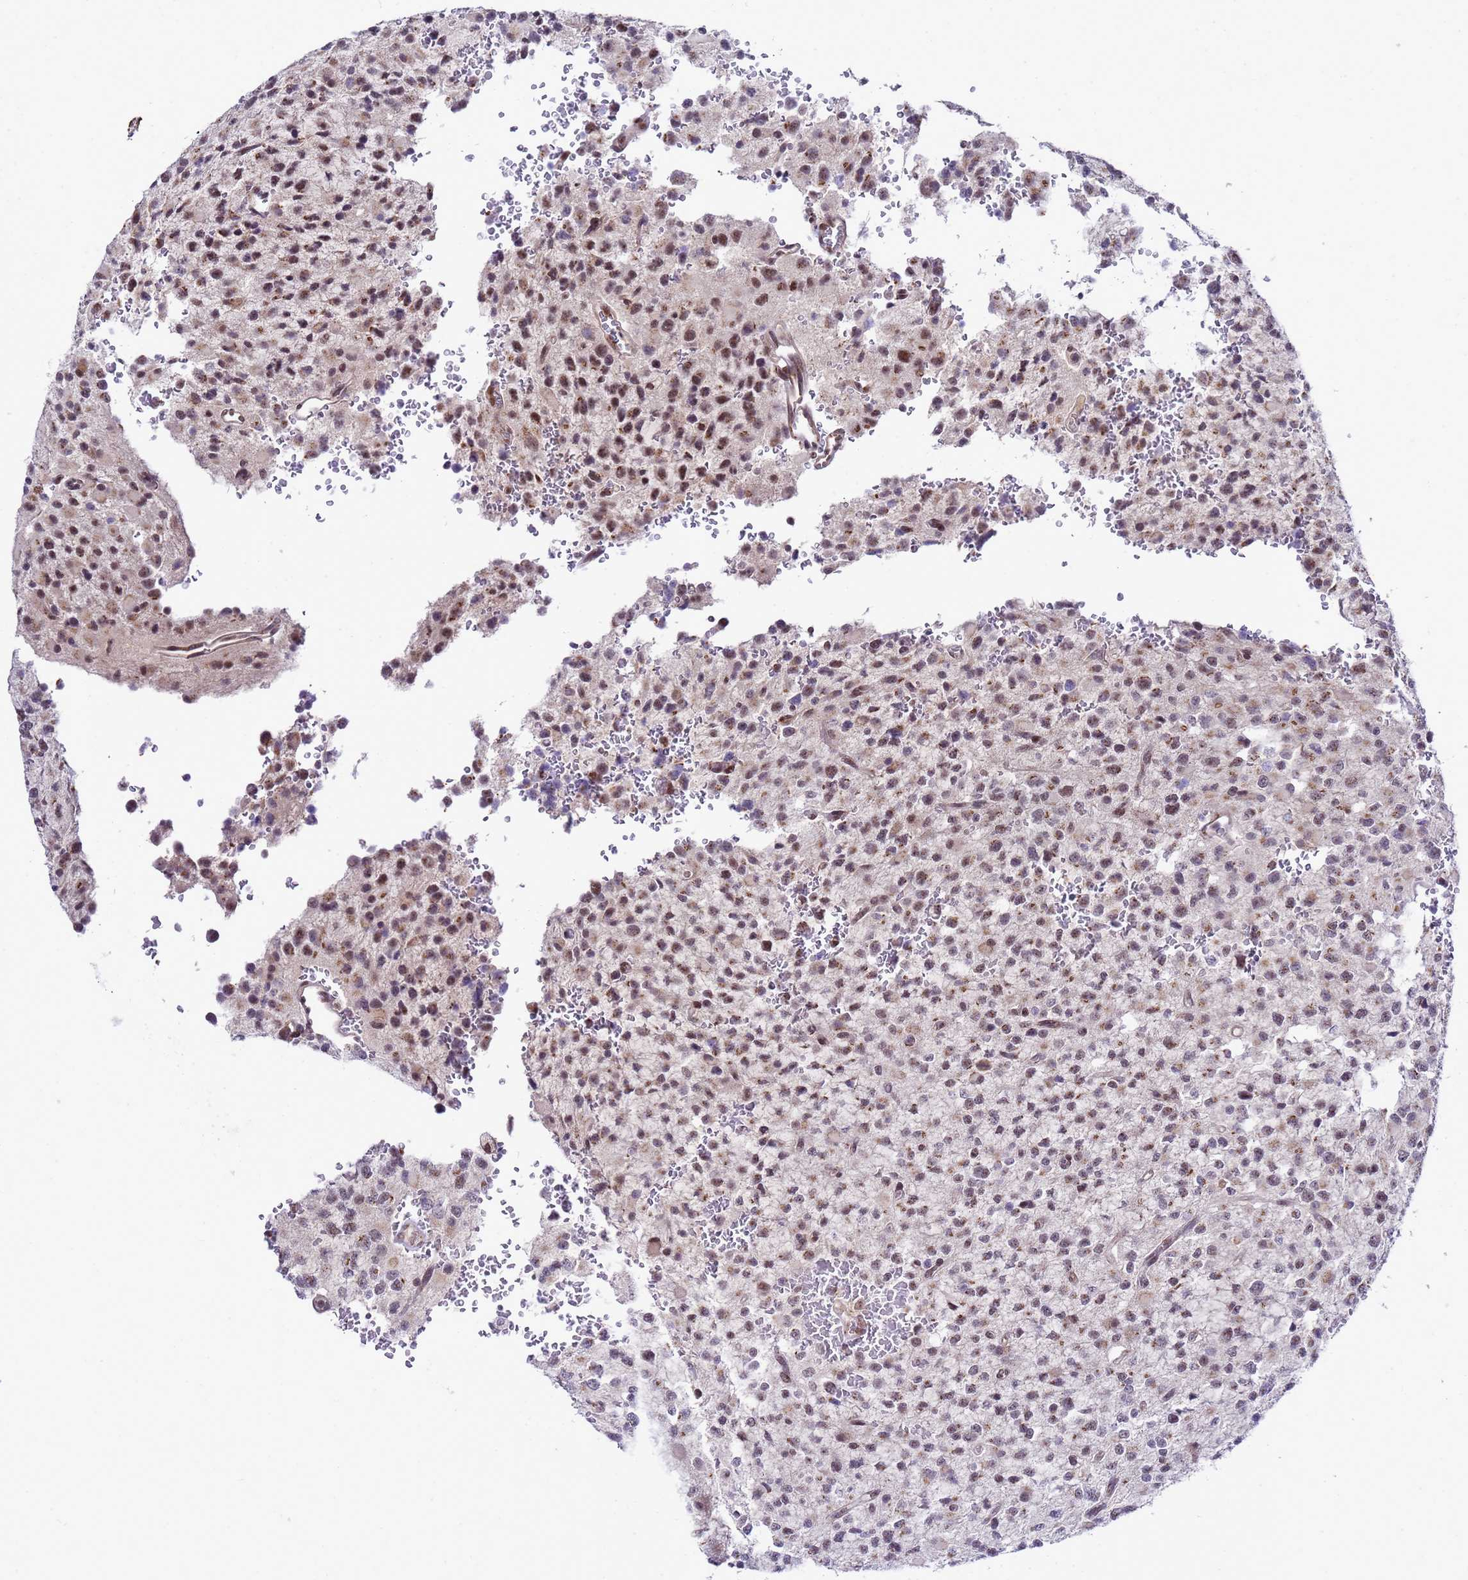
{"staining": {"intensity": "moderate", "quantity": ">75%", "location": "cytoplasmic/membranous,nuclear"}, "tissue": "glioma", "cell_type": "Tumor cells", "image_type": "cancer", "snomed": [{"axis": "morphology", "description": "Glioma, malignant, High grade"}, {"axis": "topography", "description": "Brain"}], "caption": "Glioma stained for a protein reveals moderate cytoplasmic/membranous and nuclear positivity in tumor cells.", "gene": "C19orf47", "patient": {"sex": "male", "age": 34}}